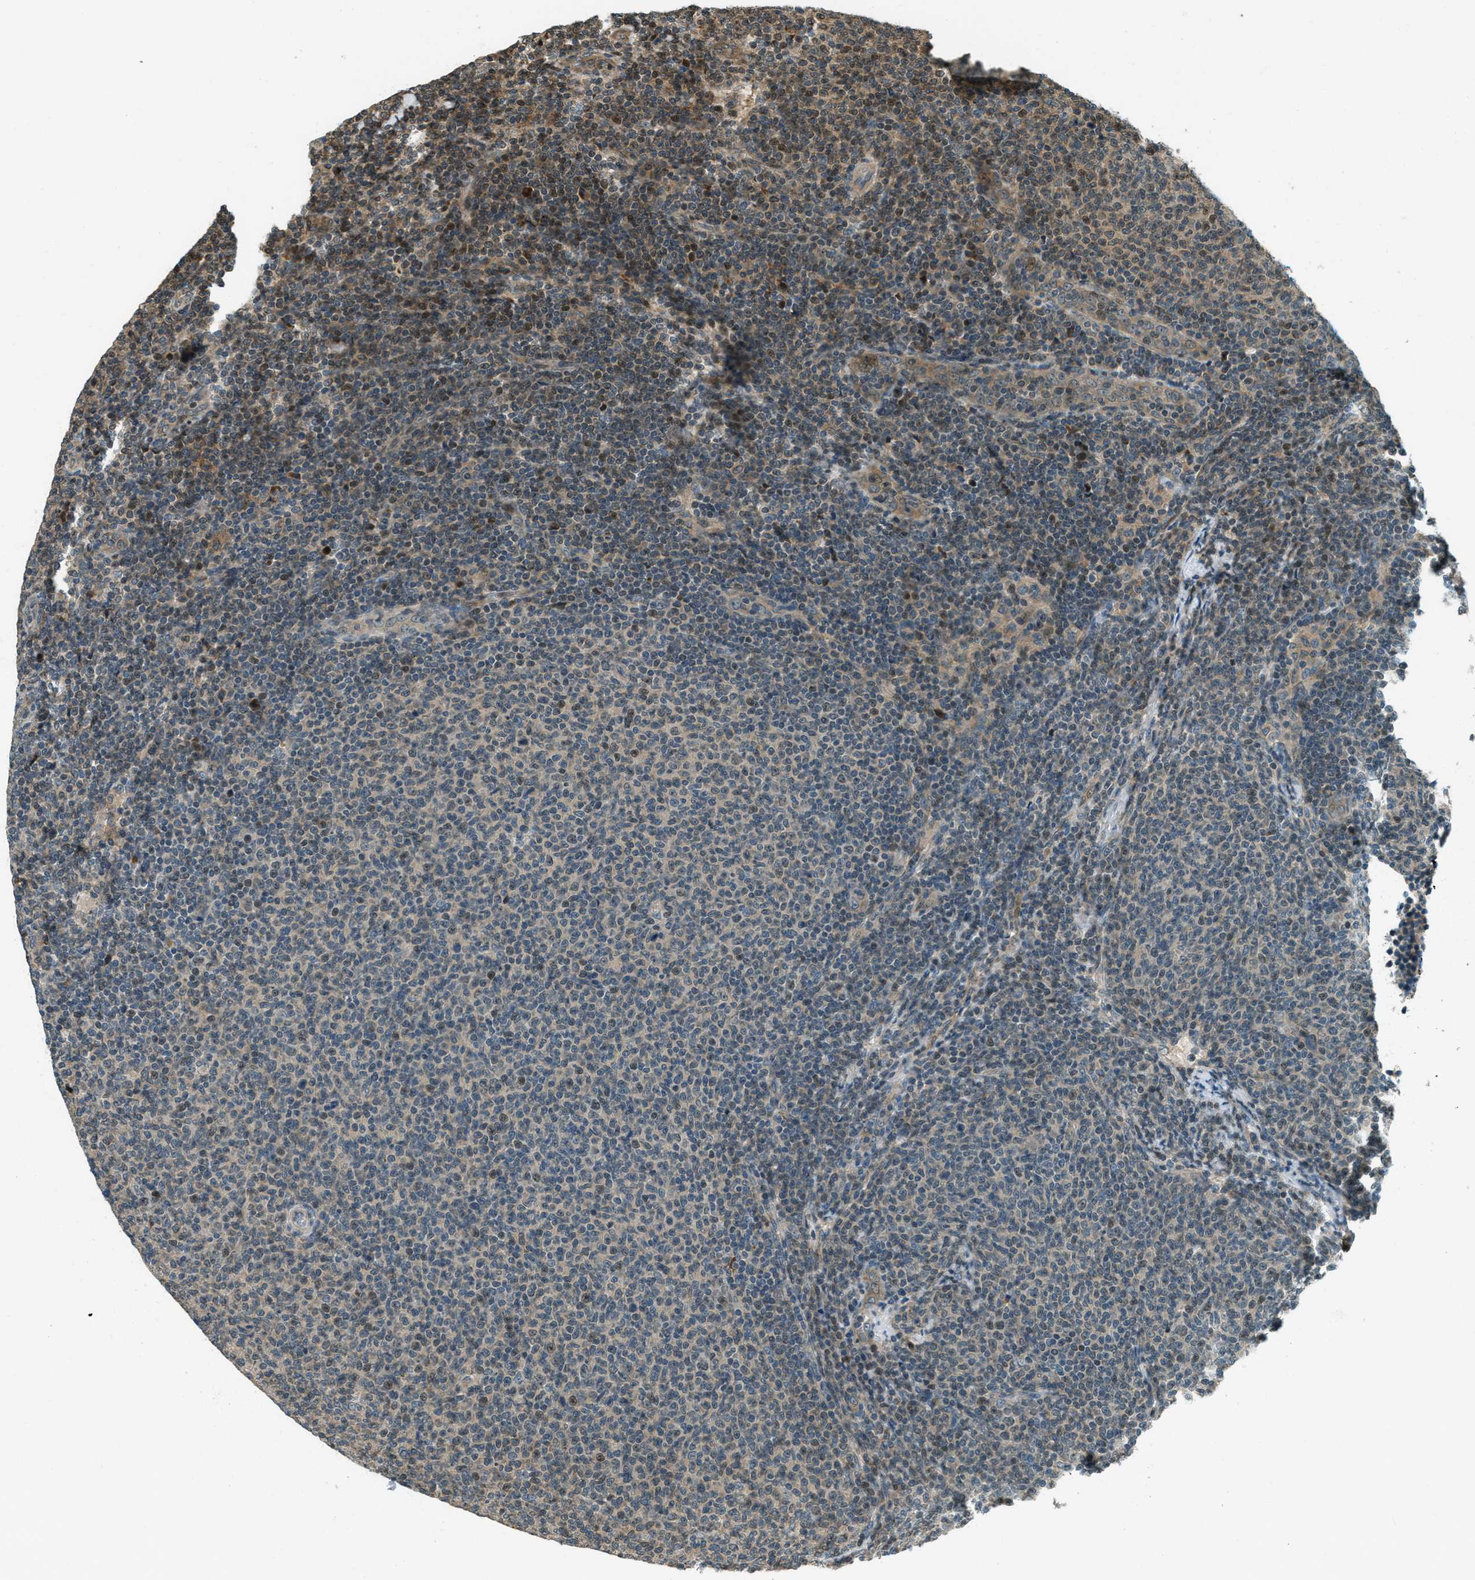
{"staining": {"intensity": "moderate", "quantity": "<25%", "location": "nuclear"}, "tissue": "lymphoma", "cell_type": "Tumor cells", "image_type": "cancer", "snomed": [{"axis": "morphology", "description": "Malignant lymphoma, non-Hodgkin's type, Low grade"}, {"axis": "topography", "description": "Lymph node"}], "caption": "High-power microscopy captured an IHC histopathology image of lymphoma, revealing moderate nuclear expression in about <25% of tumor cells.", "gene": "PTPN23", "patient": {"sex": "male", "age": 66}}